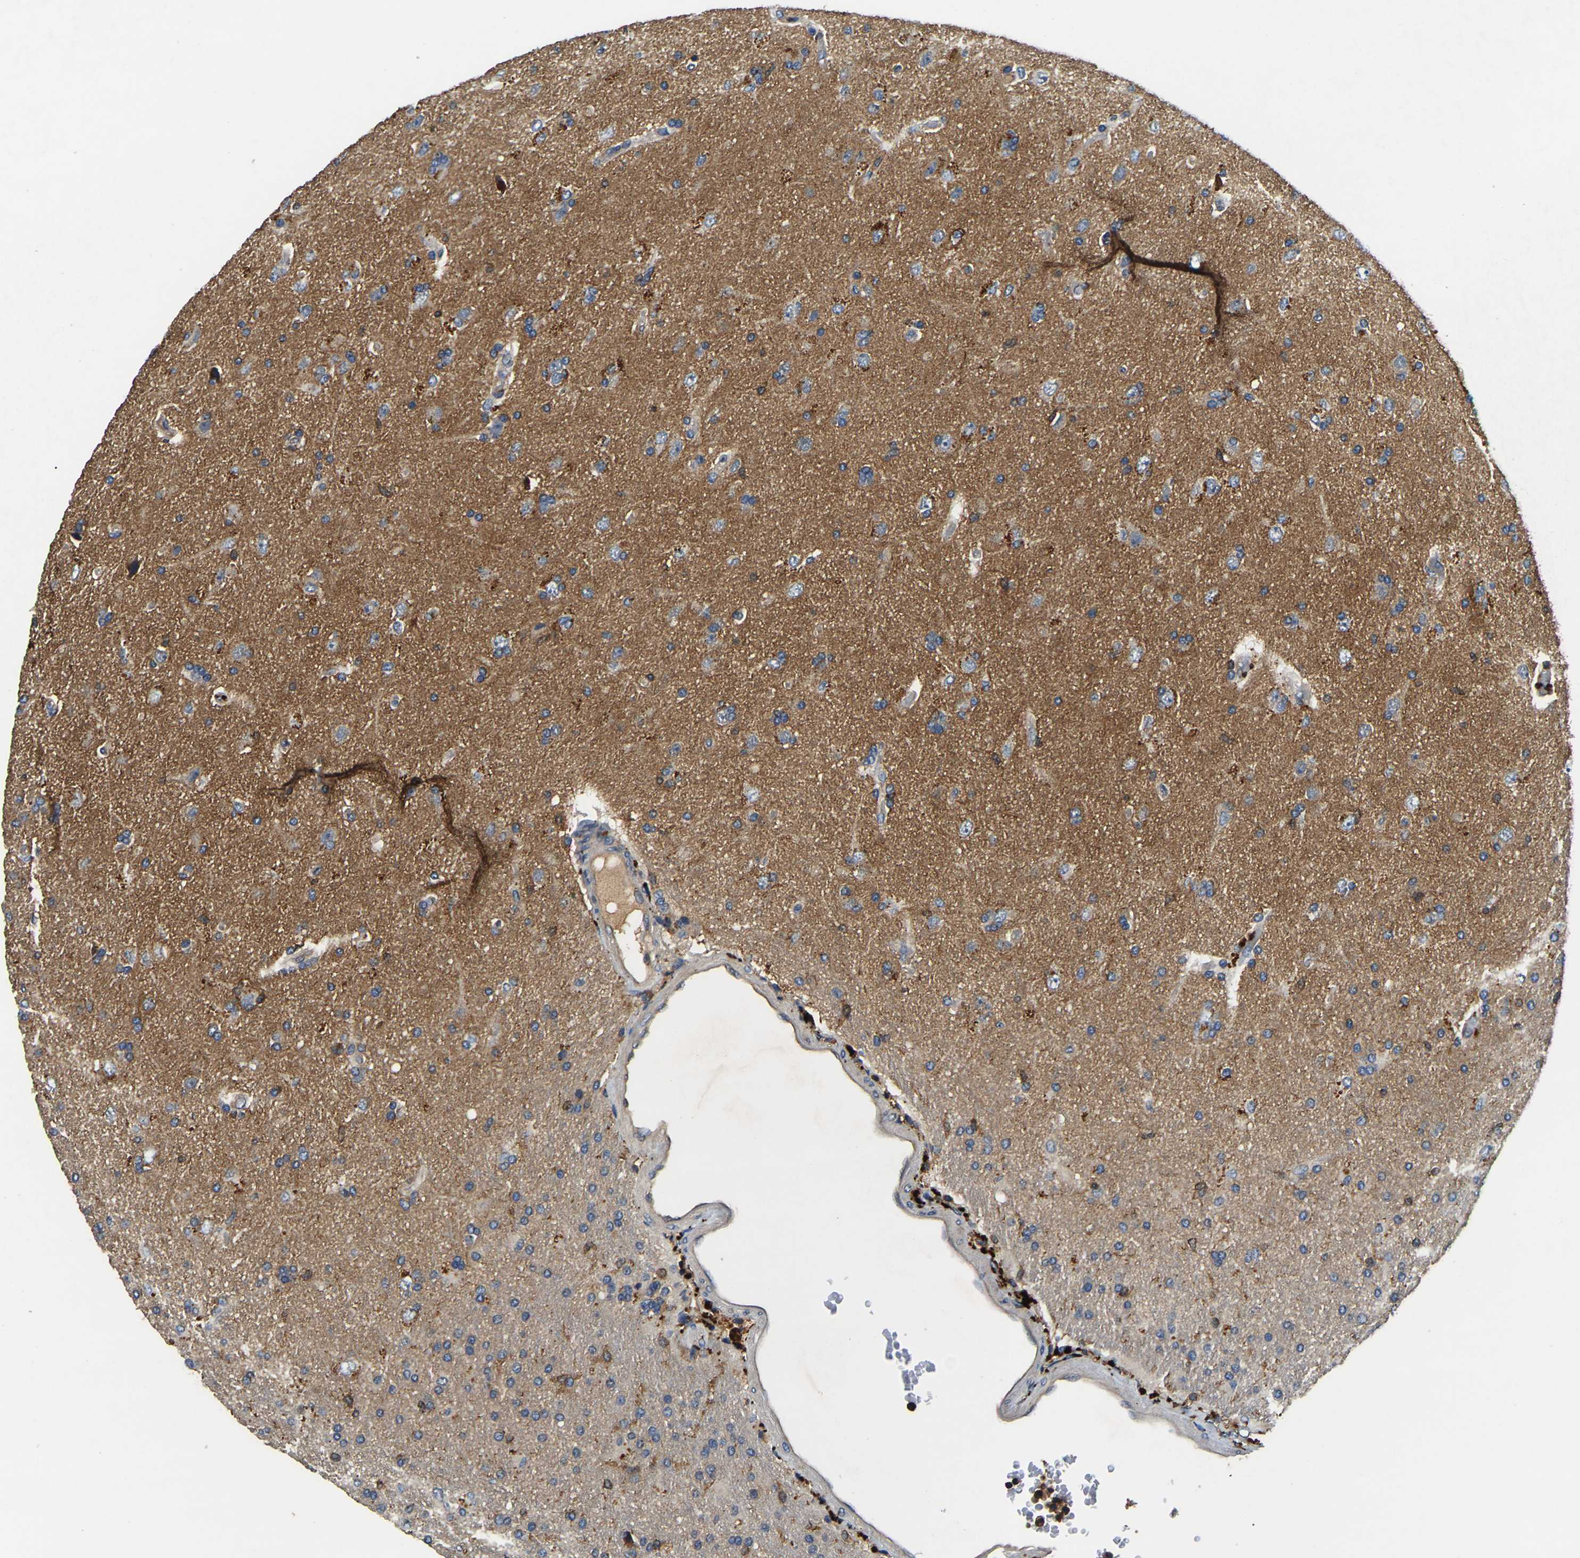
{"staining": {"intensity": "moderate", "quantity": "25%-75%", "location": "cytoplasmic/membranous"}, "tissue": "glioma", "cell_type": "Tumor cells", "image_type": "cancer", "snomed": [{"axis": "morphology", "description": "Glioma, malignant, High grade"}, {"axis": "topography", "description": "Brain"}], "caption": "This photomicrograph demonstrates IHC staining of malignant glioma (high-grade), with medium moderate cytoplasmic/membranous staining in approximately 25%-75% of tumor cells.", "gene": "SMPD2", "patient": {"sex": "male", "age": 72}}